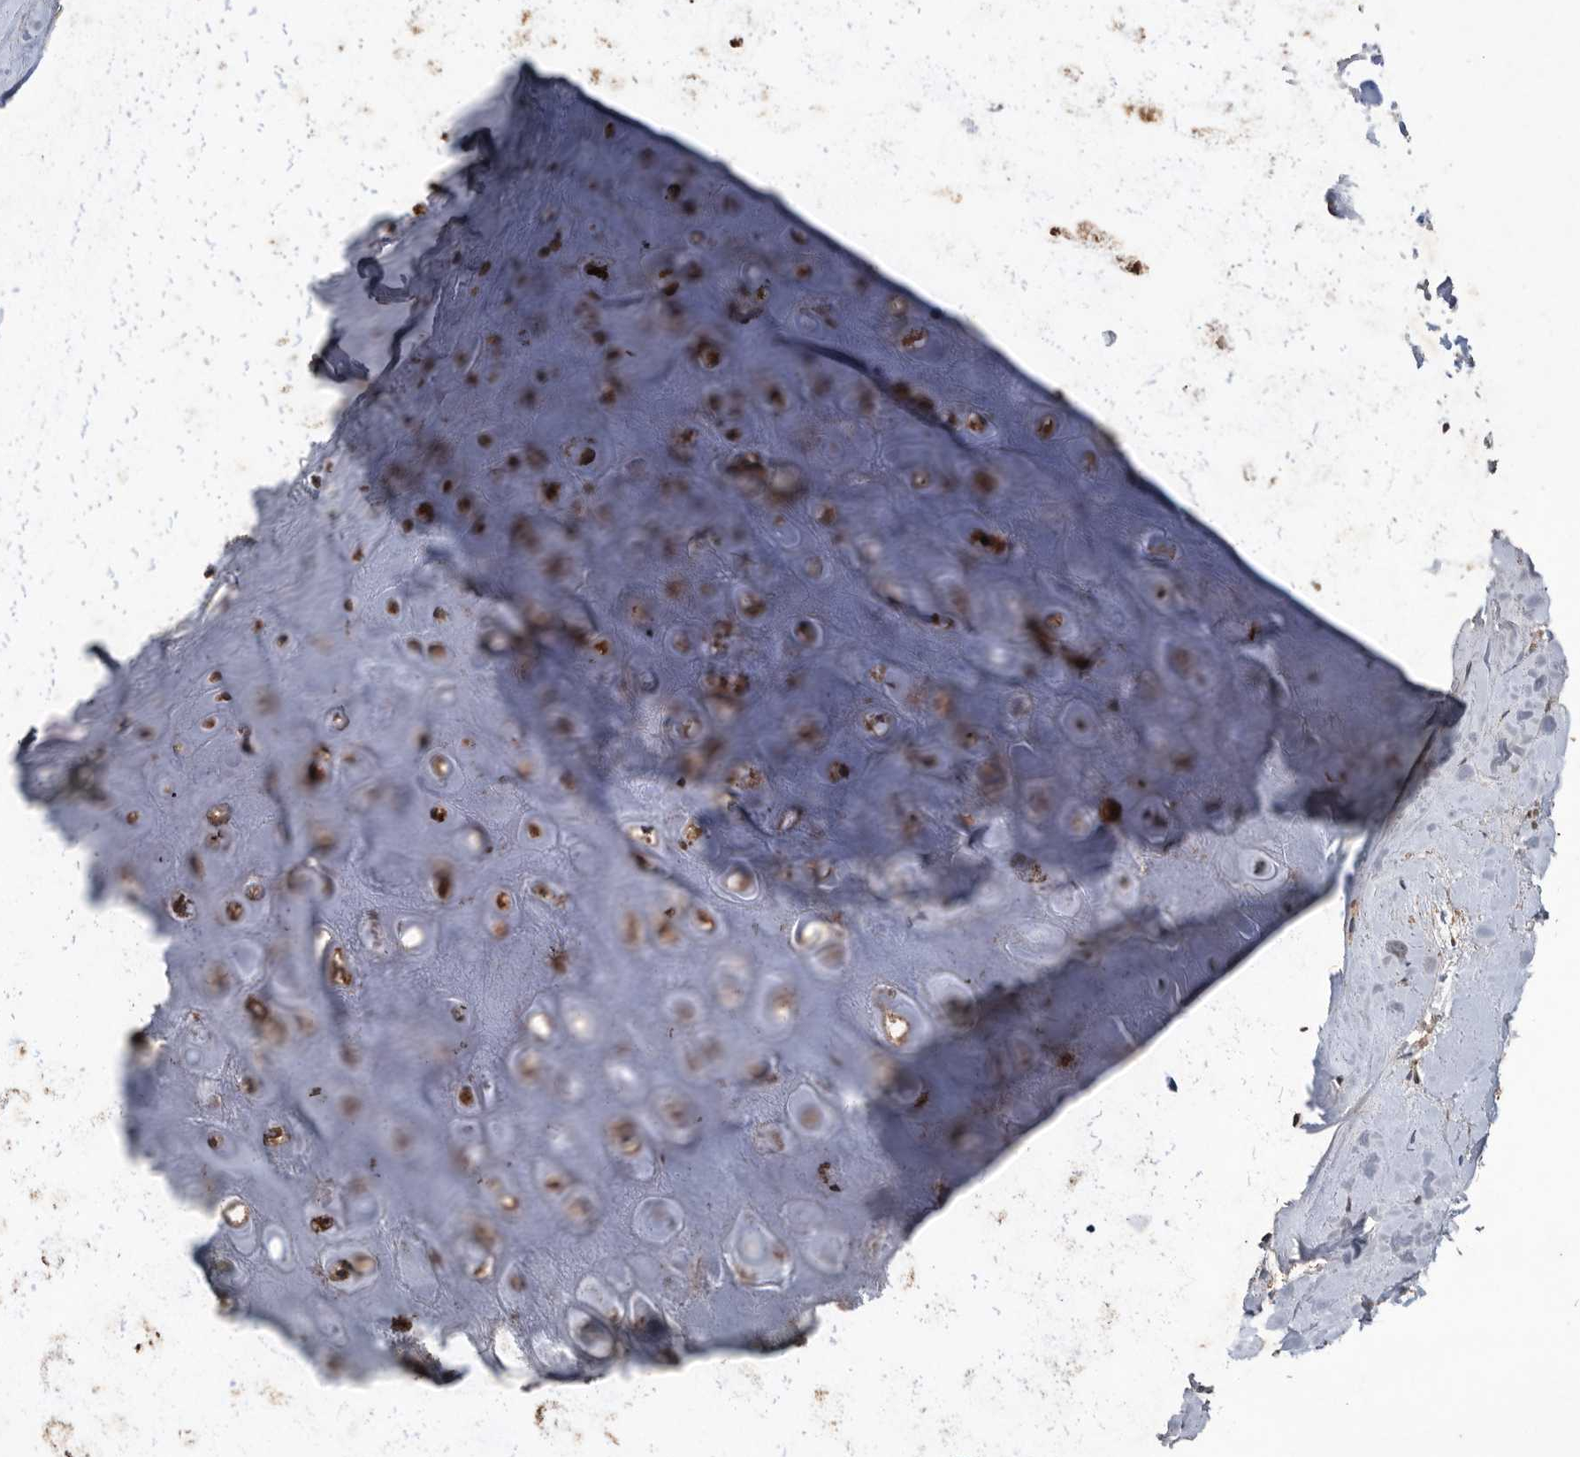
{"staining": {"intensity": "strong", "quantity": ">75%", "location": "cytoplasmic/membranous"}, "tissue": "adipose tissue", "cell_type": "Adipocytes", "image_type": "normal", "snomed": [{"axis": "morphology", "description": "Normal tissue, NOS"}, {"axis": "morphology", "description": "Basal cell carcinoma"}, {"axis": "topography", "description": "Skin"}], "caption": "Protein expression analysis of normal adipose tissue shows strong cytoplasmic/membranous positivity in about >75% of adipocytes. (Stains: DAB (3,3'-diaminobenzidine) in brown, nuclei in blue, Microscopy: brightfield microscopy at high magnification).", "gene": "NRBP1", "patient": {"sex": "female", "age": 89}}